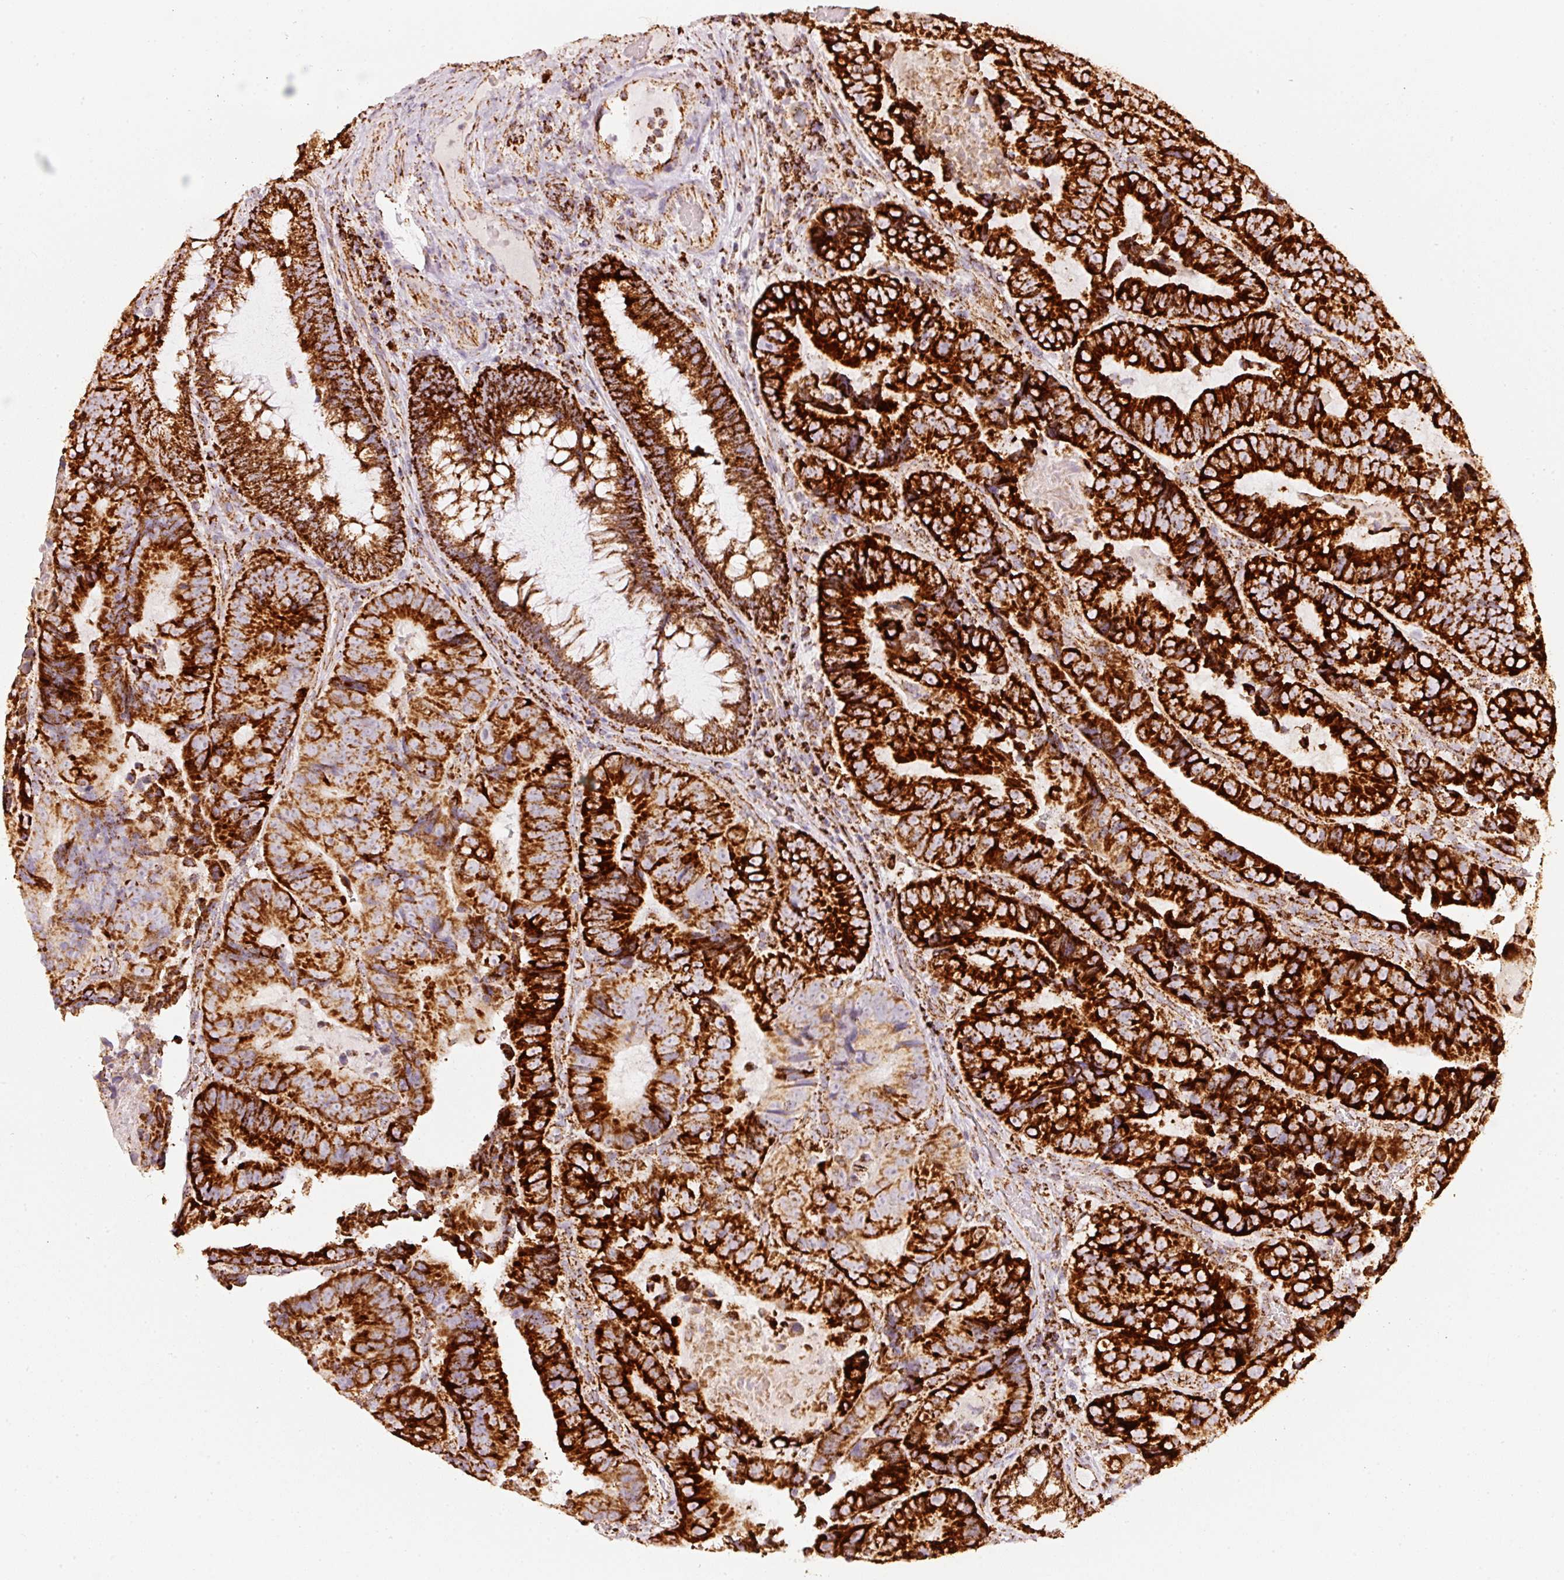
{"staining": {"intensity": "strong", "quantity": ">75%", "location": "cytoplasmic/membranous"}, "tissue": "colorectal cancer", "cell_type": "Tumor cells", "image_type": "cancer", "snomed": [{"axis": "morphology", "description": "Adenocarcinoma, NOS"}, {"axis": "topography", "description": "Colon"}], "caption": "Immunohistochemistry photomicrograph of colorectal cancer (adenocarcinoma) stained for a protein (brown), which reveals high levels of strong cytoplasmic/membranous expression in about >75% of tumor cells.", "gene": "UQCRC1", "patient": {"sex": "female", "age": 86}}